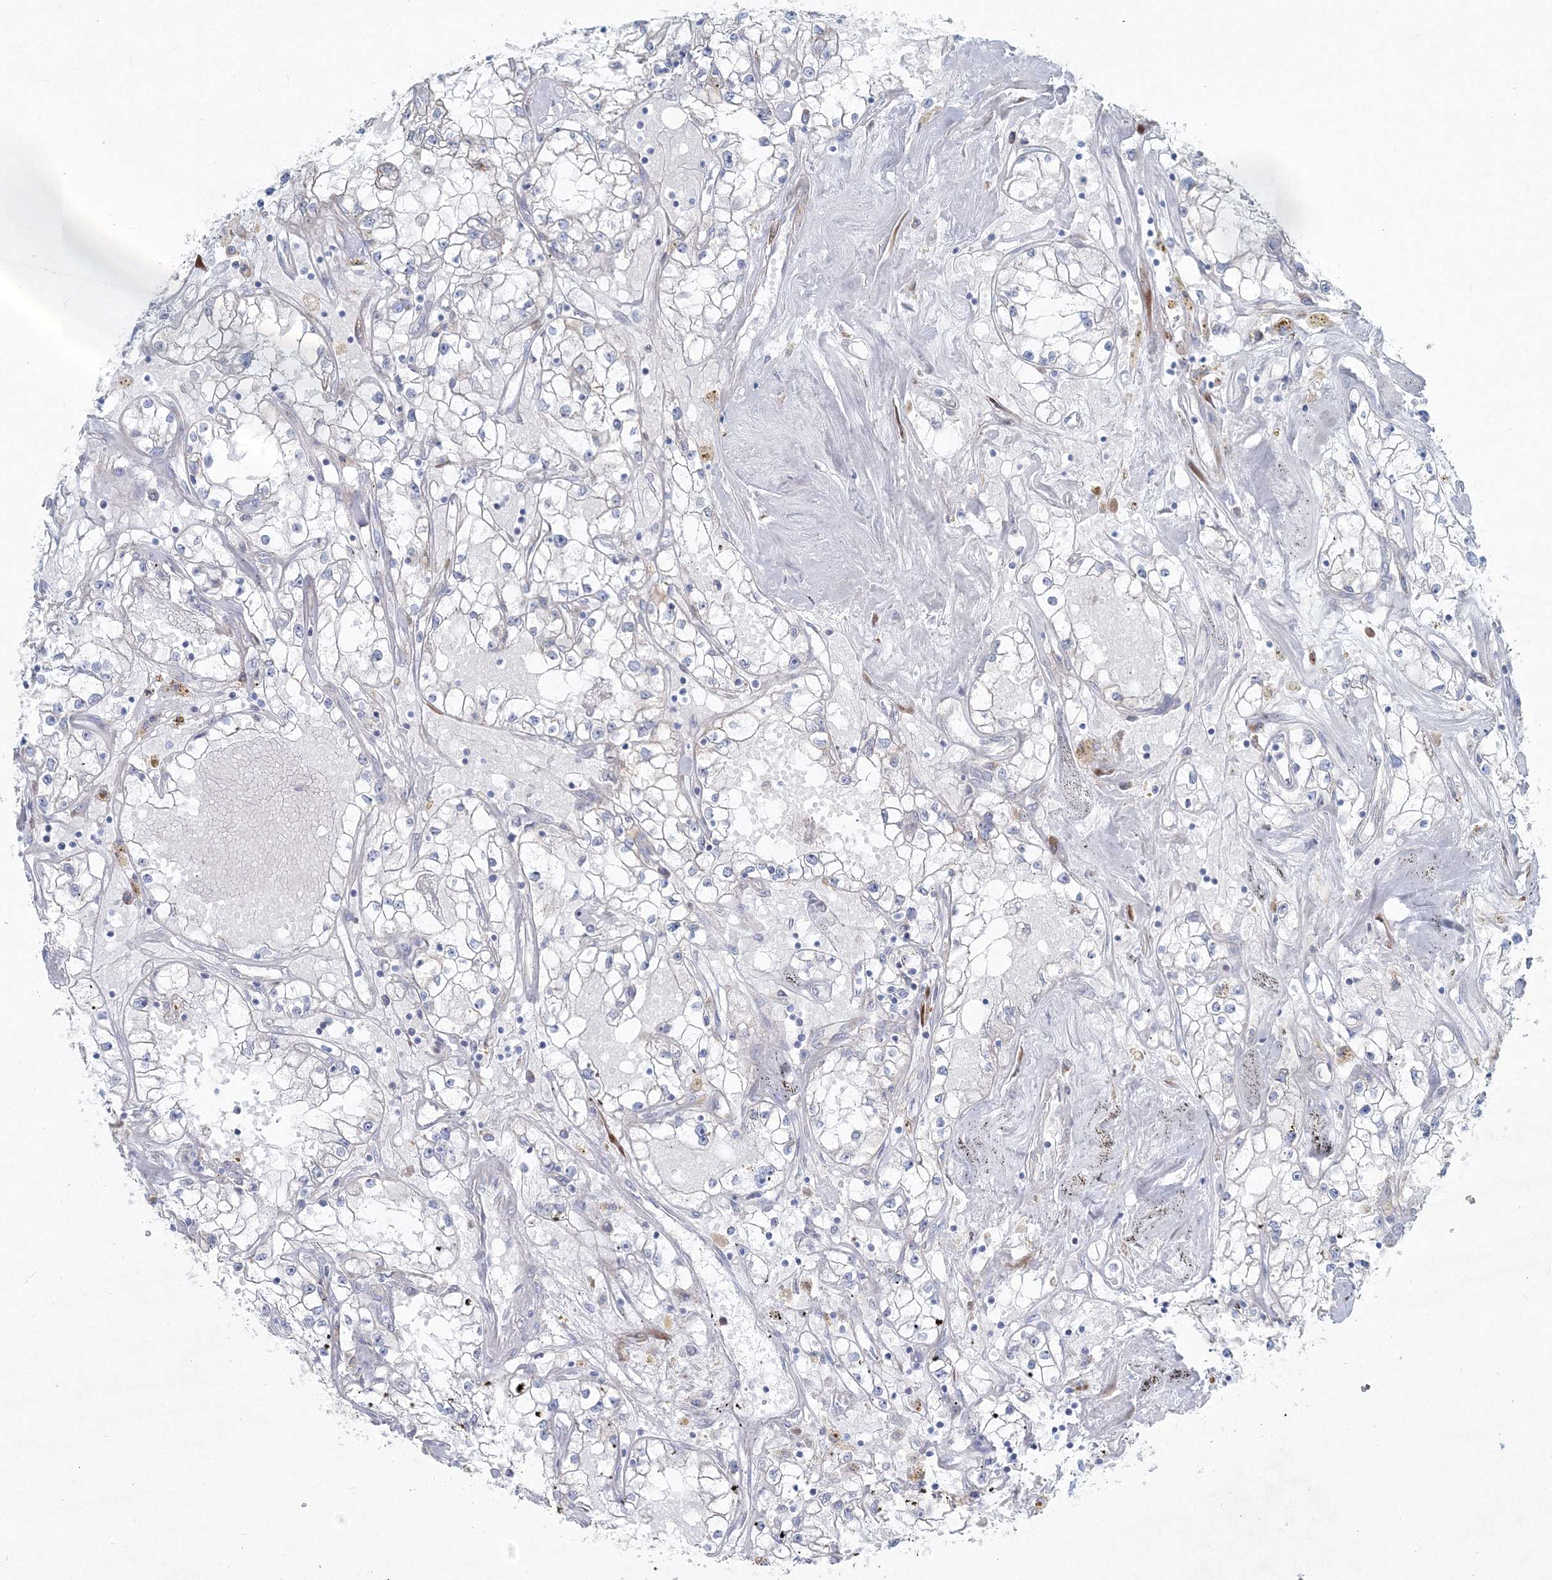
{"staining": {"intensity": "negative", "quantity": "none", "location": "none"}, "tissue": "renal cancer", "cell_type": "Tumor cells", "image_type": "cancer", "snomed": [{"axis": "morphology", "description": "Adenocarcinoma, NOS"}, {"axis": "topography", "description": "Kidney"}], "caption": "There is no significant positivity in tumor cells of adenocarcinoma (renal). (DAB IHC, high magnification).", "gene": "RCN1", "patient": {"sex": "male", "age": 56}}